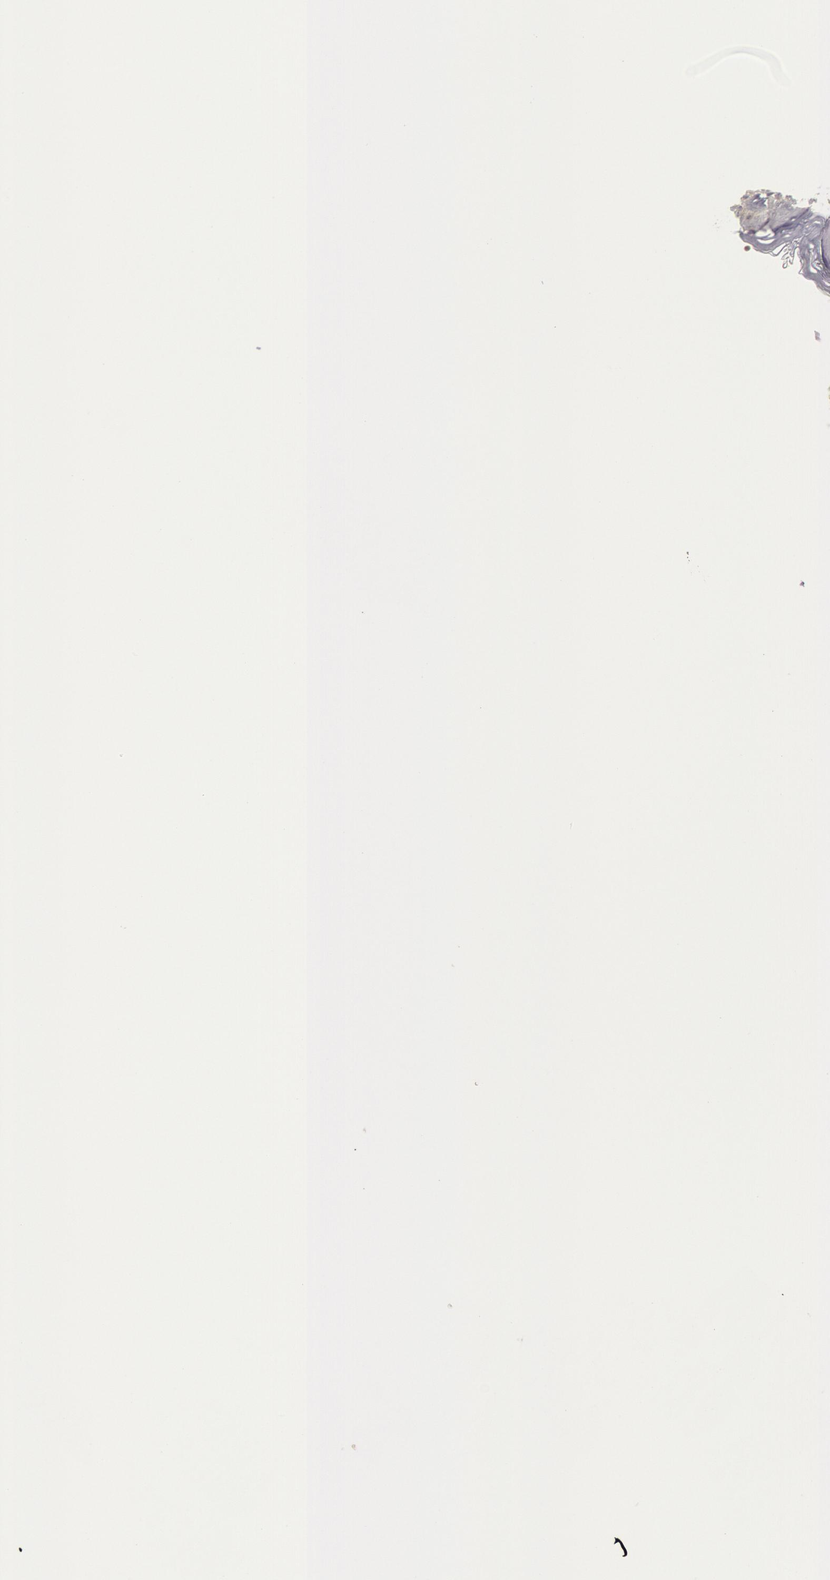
{"staining": {"intensity": "negative", "quantity": "none", "location": "none"}, "tissue": "skin", "cell_type": "Fibroblasts", "image_type": "normal", "snomed": [{"axis": "morphology", "description": "Normal tissue, NOS"}, {"axis": "morphology", "description": "Sarcoma, NOS"}, {"axis": "topography", "description": "Skin"}, {"axis": "topography", "description": "Soft tissue"}], "caption": "Protein analysis of unremarkable skin reveals no significant expression in fibroblasts.", "gene": "RIMBP3B", "patient": {"sex": "female", "age": 51}}